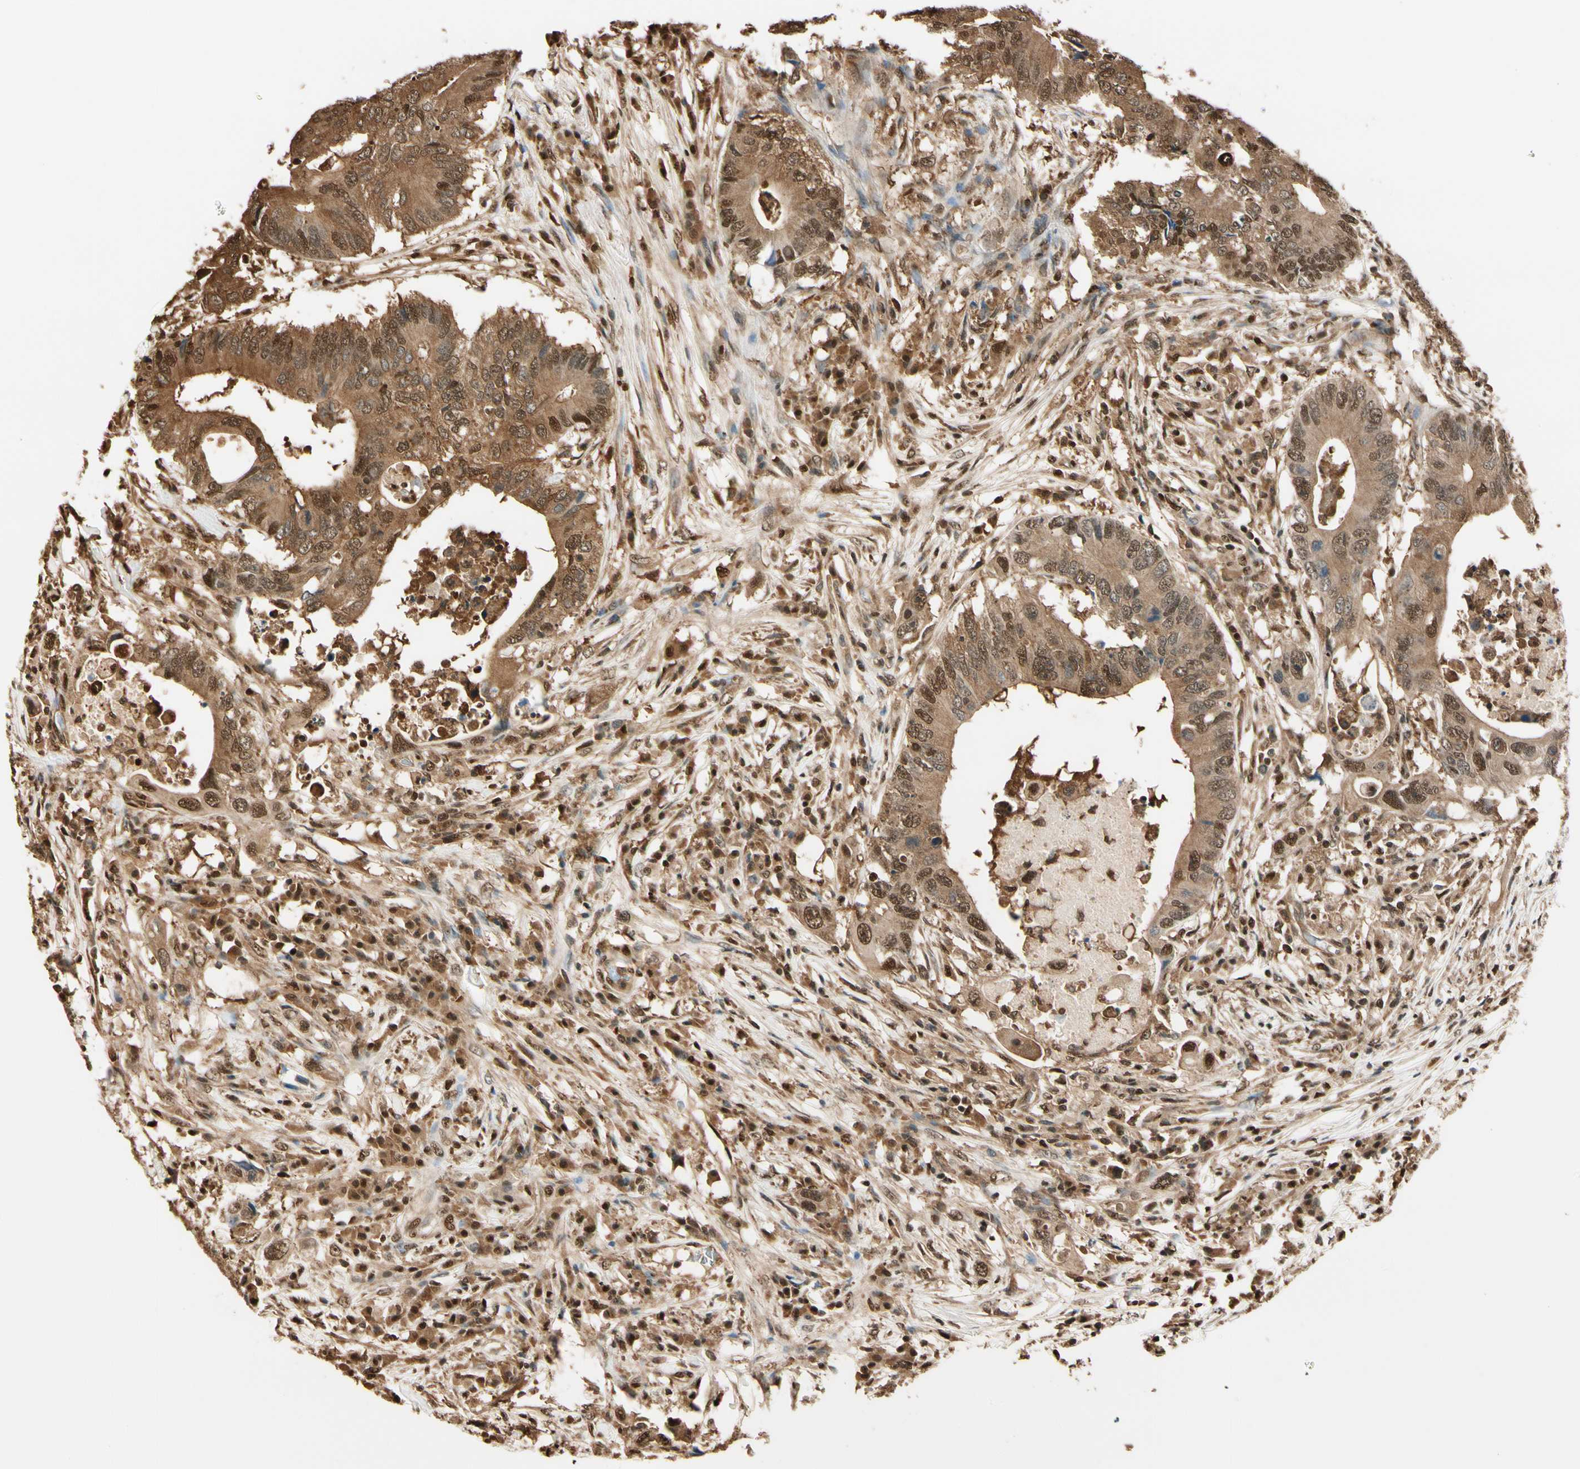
{"staining": {"intensity": "moderate", "quantity": ">75%", "location": "cytoplasmic/membranous,nuclear"}, "tissue": "colorectal cancer", "cell_type": "Tumor cells", "image_type": "cancer", "snomed": [{"axis": "morphology", "description": "Adenocarcinoma, NOS"}, {"axis": "topography", "description": "Colon"}], "caption": "IHC (DAB) staining of colorectal cancer (adenocarcinoma) displays moderate cytoplasmic/membranous and nuclear protein expression in approximately >75% of tumor cells.", "gene": "PNCK", "patient": {"sex": "male", "age": 71}}